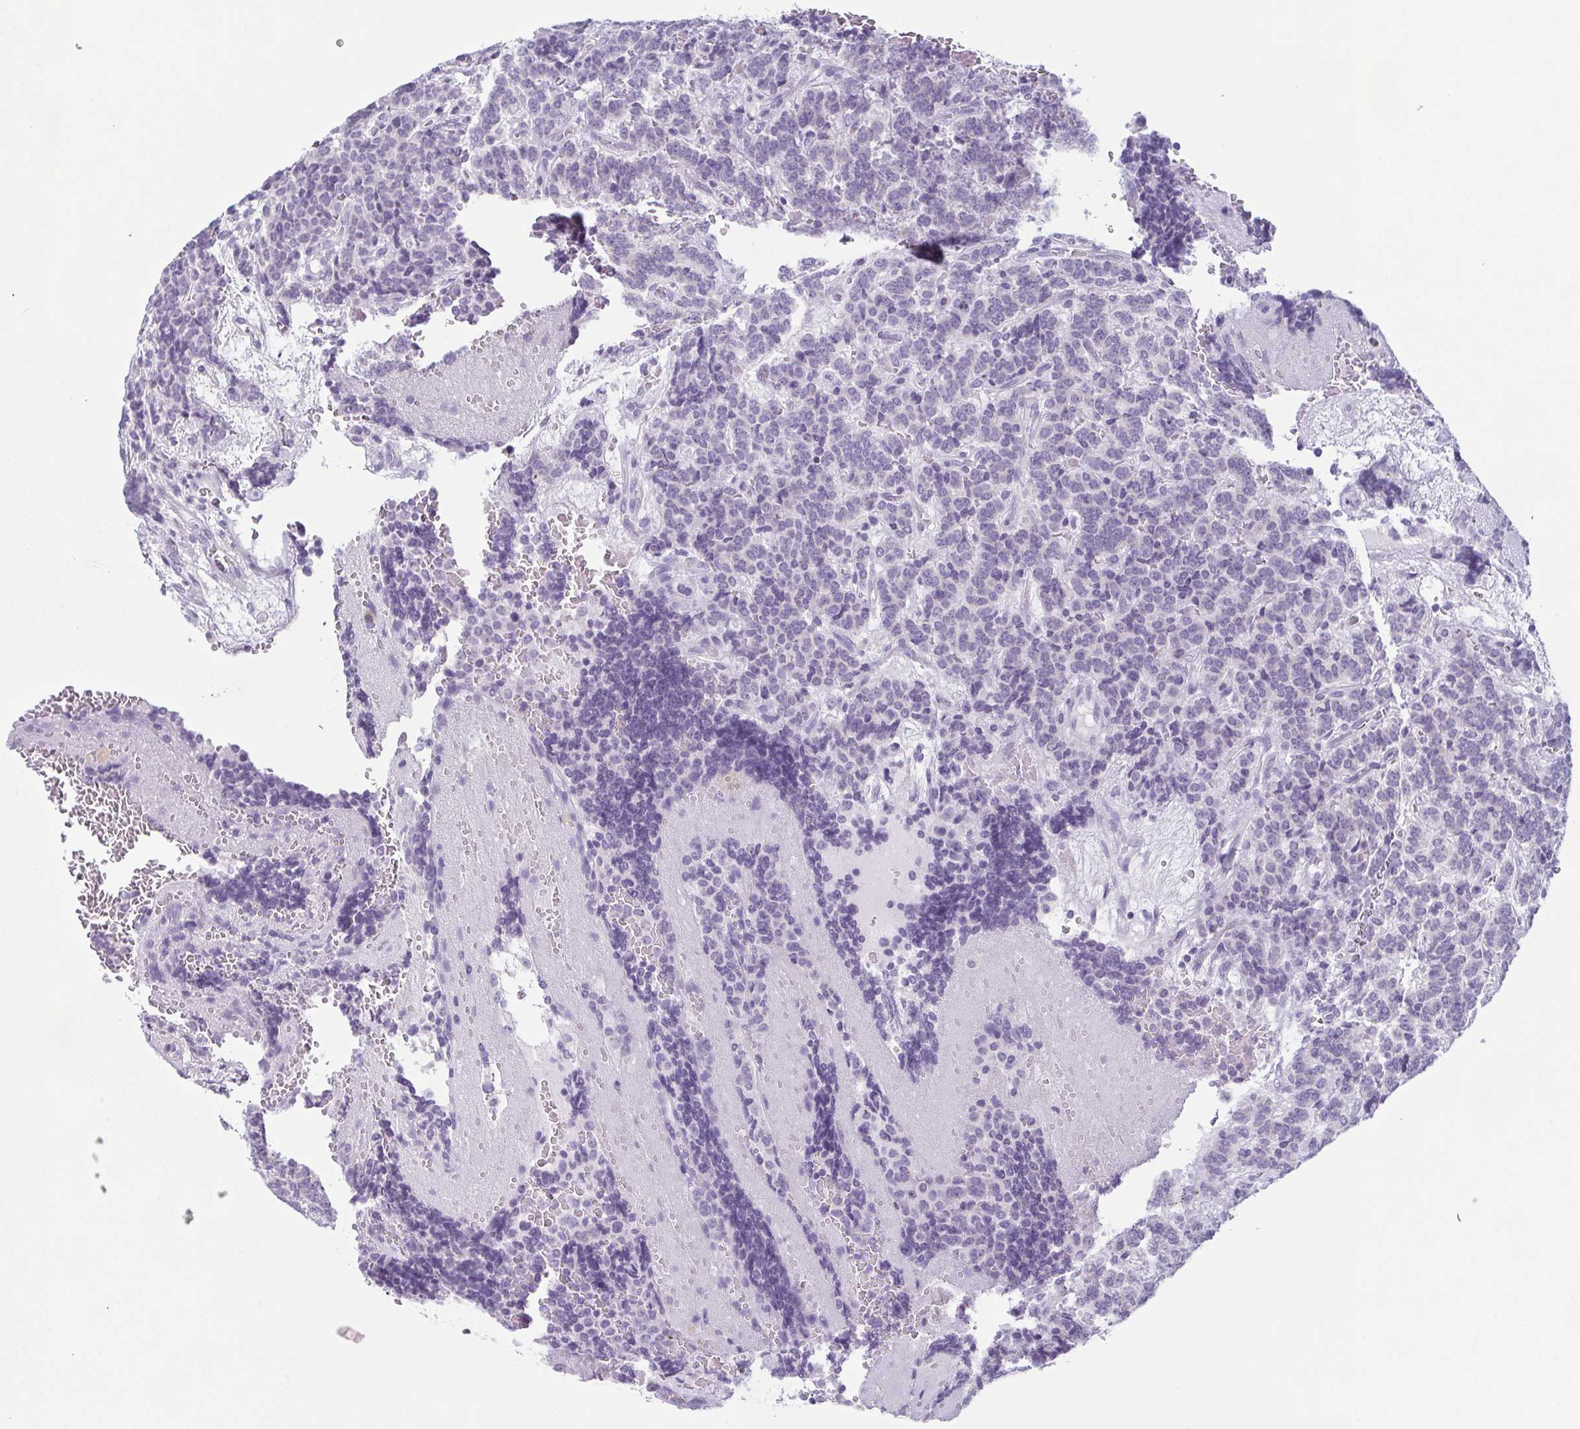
{"staining": {"intensity": "negative", "quantity": "none", "location": "none"}, "tissue": "carcinoid", "cell_type": "Tumor cells", "image_type": "cancer", "snomed": [{"axis": "morphology", "description": "Carcinoid, malignant, NOS"}, {"axis": "topography", "description": "Pancreas"}], "caption": "Immunohistochemistry of human carcinoid (malignant) shows no expression in tumor cells.", "gene": "KRT78", "patient": {"sex": "male", "age": 36}}